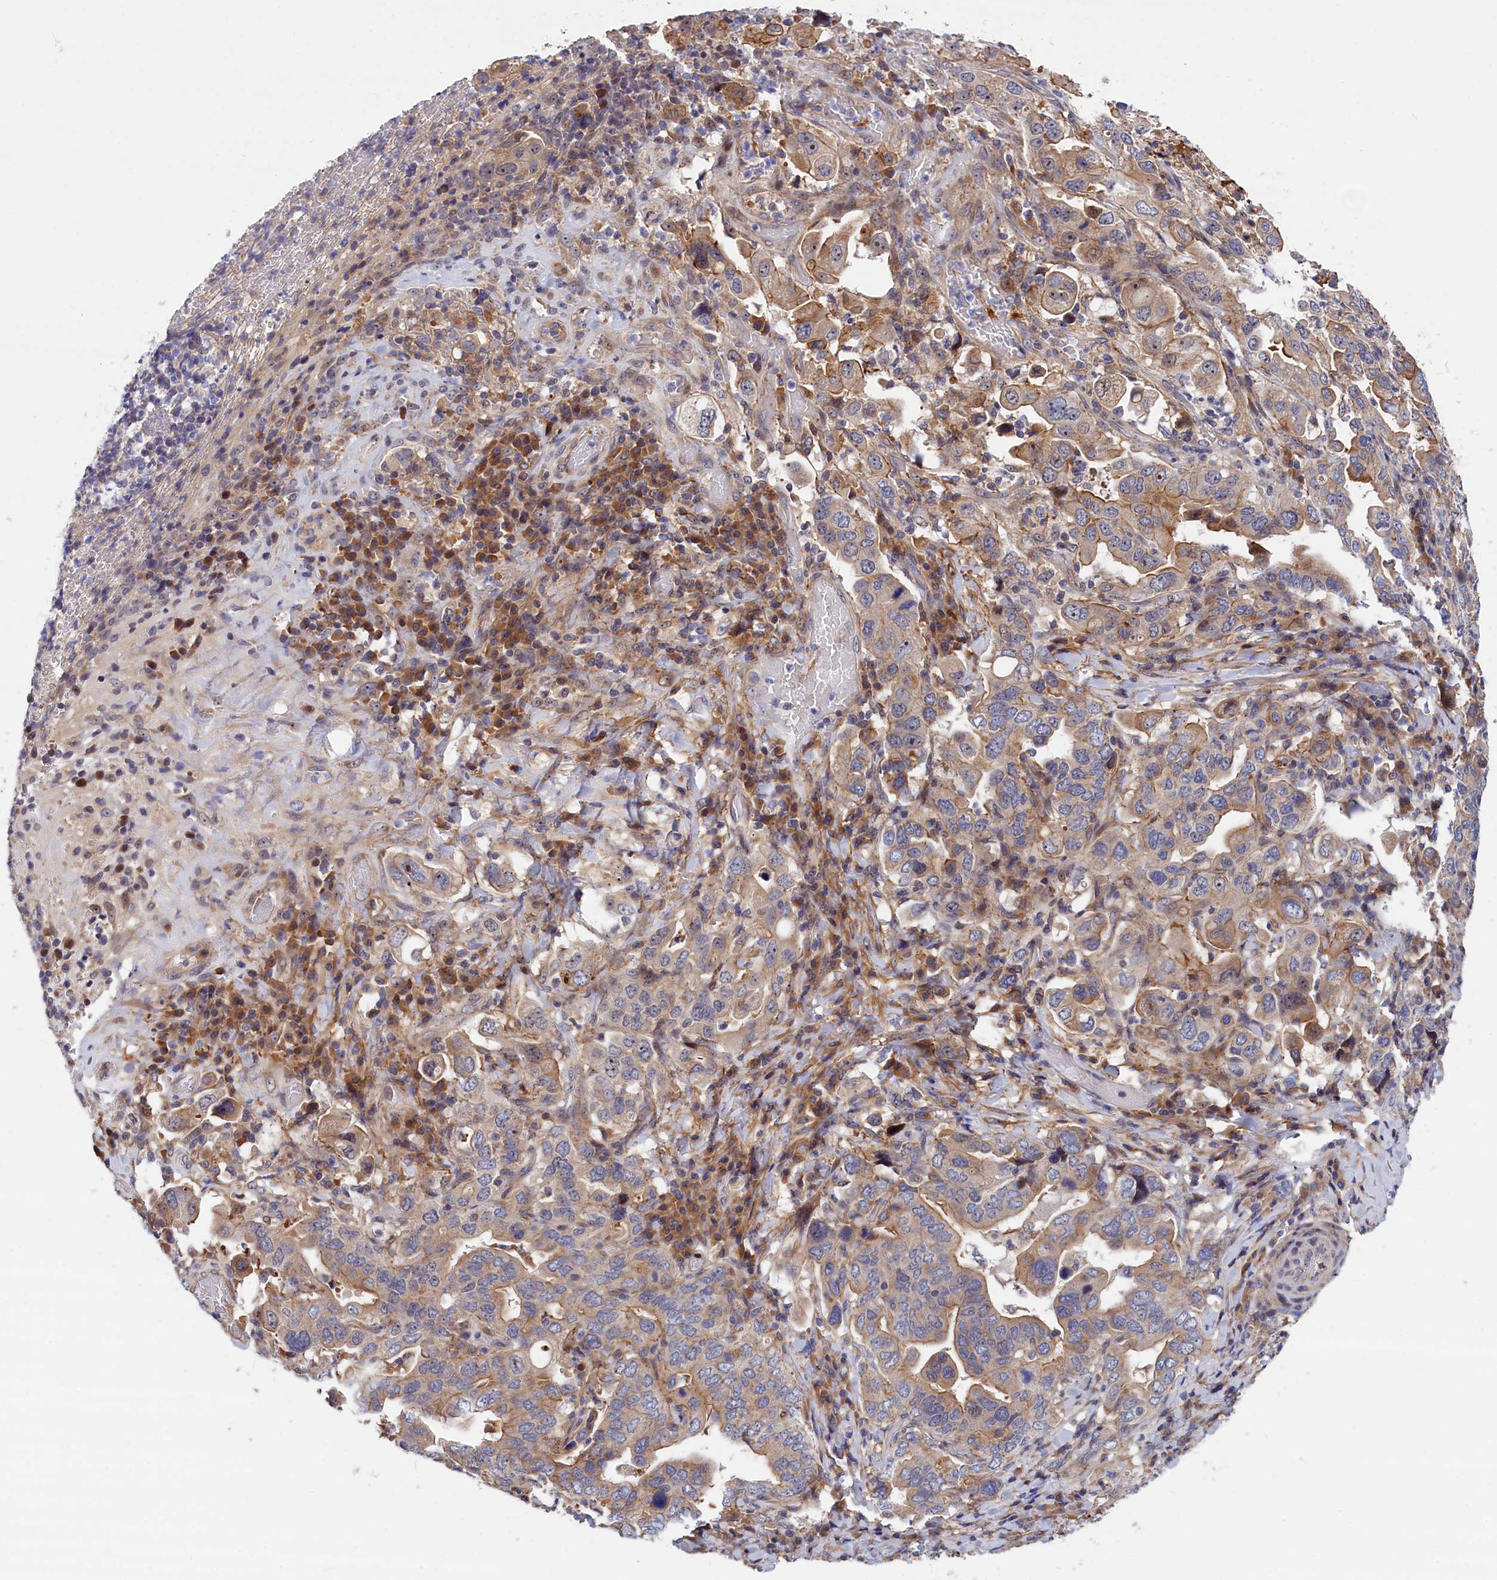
{"staining": {"intensity": "weak", "quantity": ">75%", "location": "cytoplasmic/membranous"}, "tissue": "stomach cancer", "cell_type": "Tumor cells", "image_type": "cancer", "snomed": [{"axis": "morphology", "description": "Adenocarcinoma, NOS"}, {"axis": "topography", "description": "Stomach, upper"}], "caption": "This histopathology image shows IHC staining of human stomach adenocarcinoma, with low weak cytoplasmic/membranous positivity in about >75% of tumor cells.", "gene": "CRACD", "patient": {"sex": "male", "age": 62}}